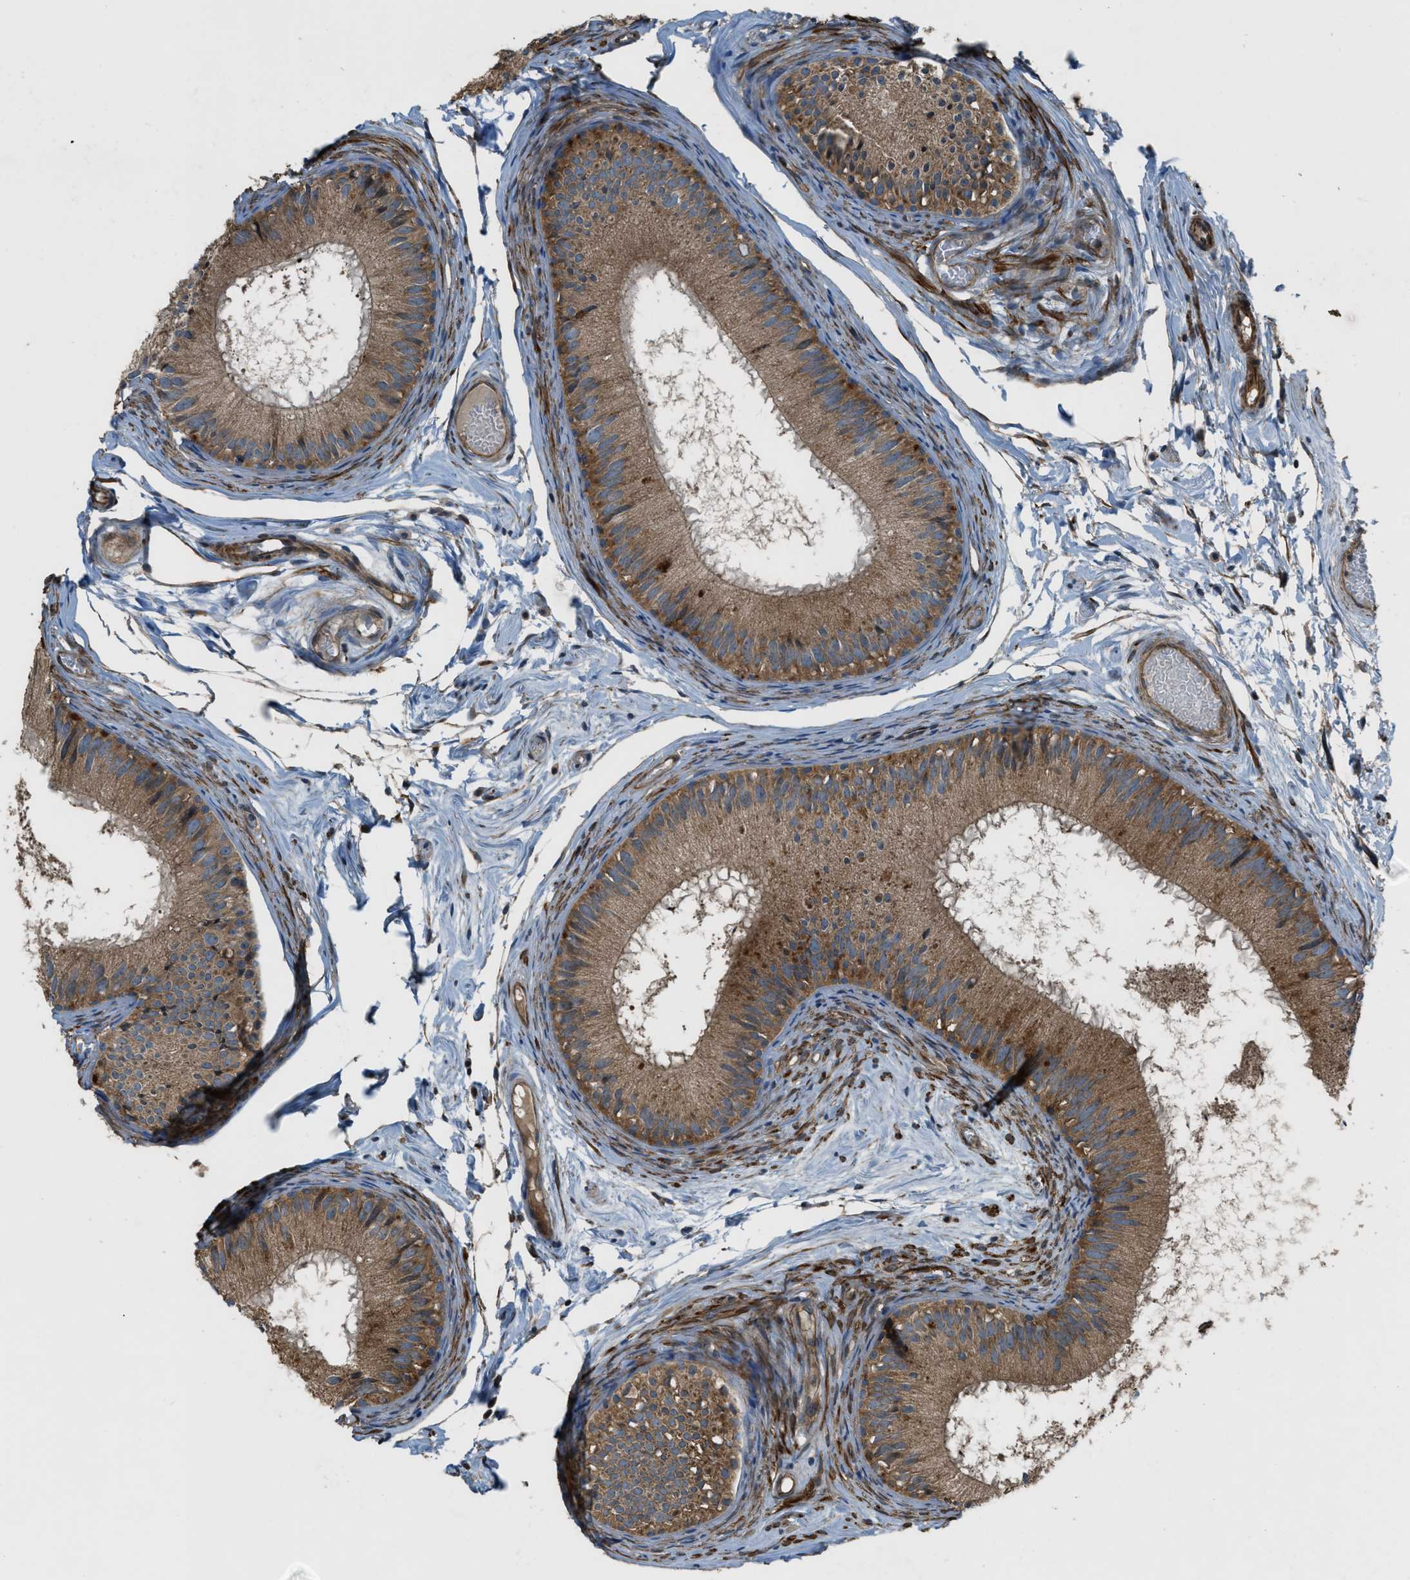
{"staining": {"intensity": "moderate", "quantity": ">75%", "location": "cytoplasmic/membranous"}, "tissue": "epididymis", "cell_type": "Glandular cells", "image_type": "normal", "snomed": [{"axis": "morphology", "description": "Normal tissue, NOS"}, {"axis": "topography", "description": "Epididymis"}], "caption": "The image reveals a brown stain indicating the presence of a protein in the cytoplasmic/membranous of glandular cells in epididymis.", "gene": "VEZT", "patient": {"sex": "male", "age": 46}}